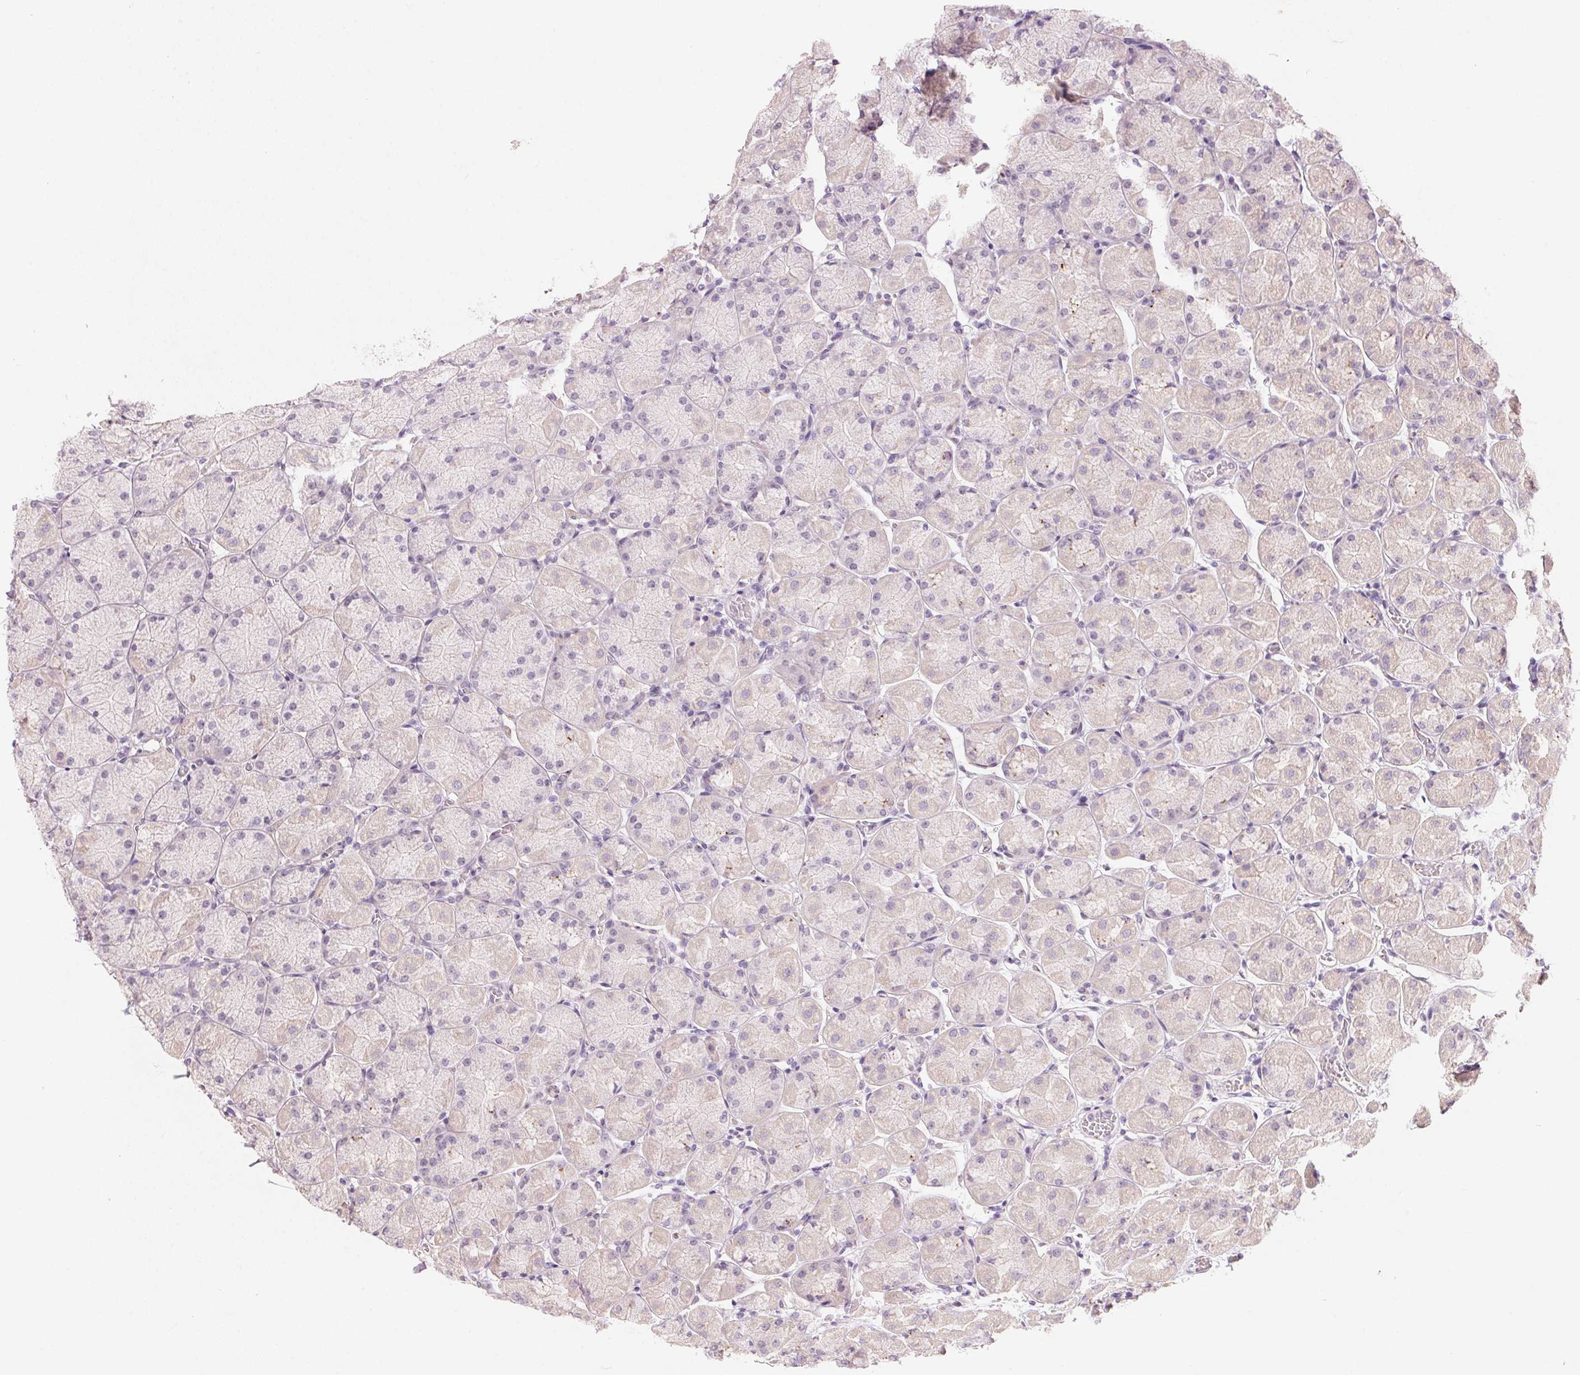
{"staining": {"intensity": "moderate", "quantity": "<25%", "location": "cytoplasmic/membranous"}, "tissue": "stomach", "cell_type": "Glandular cells", "image_type": "normal", "snomed": [{"axis": "morphology", "description": "Normal tissue, NOS"}, {"axis": "topography", "description": "Stomach, upper"}], "caption": "This is a micrograph of IHC staining of unremarkable stomach, which shows moderate staining in the cytoplasmic/membranous of glandular cells.", "gene": "DRAM2", "patient": {"sex": "female", "age": 56}}